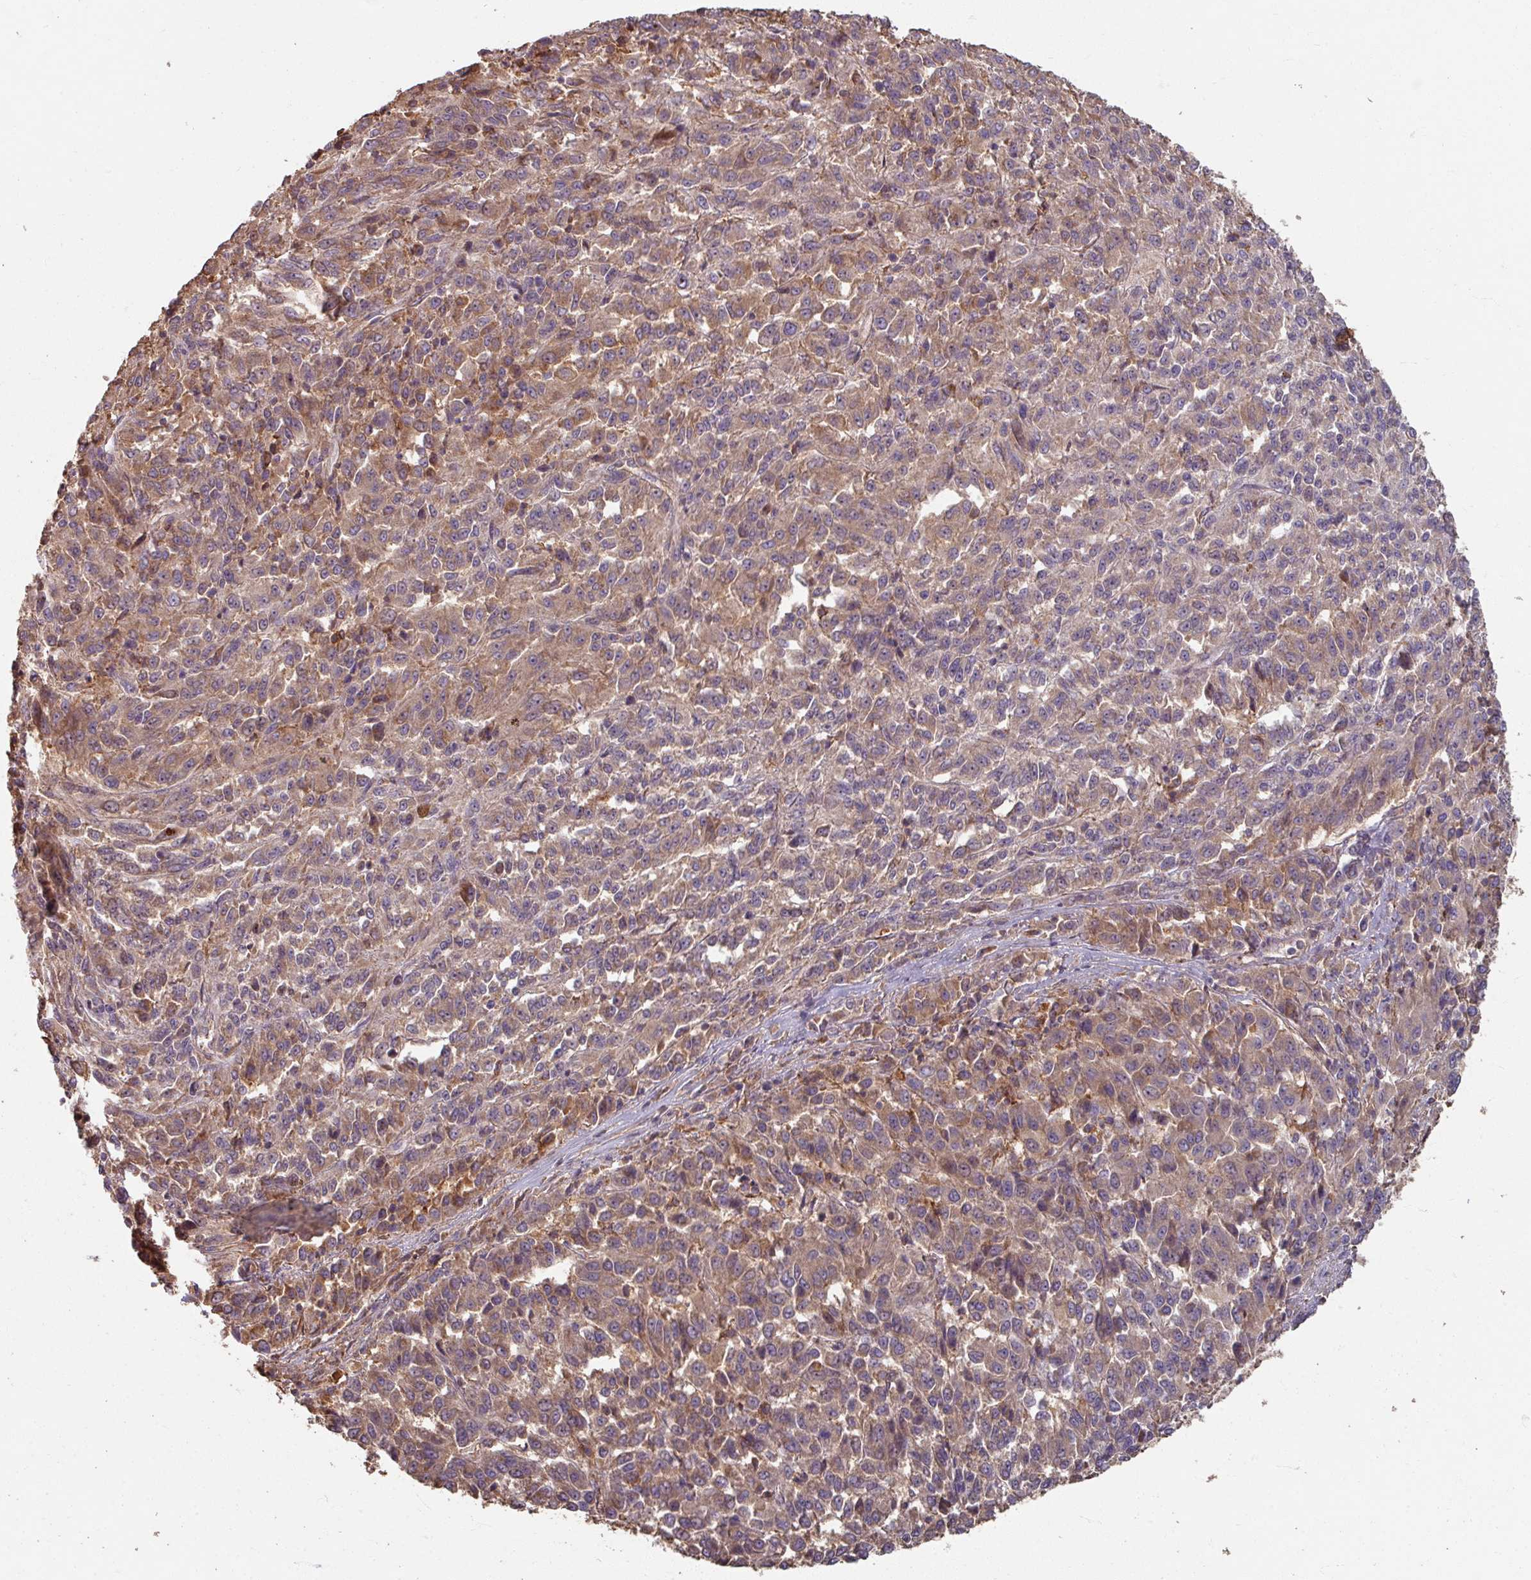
{"staining": {"intensity": "moderate", "quantity": ">75%", "location": "cytoplasmic/membranous"}, "tissue": "melanoma", "cell_type": "Tumor cells", "image_type": "cancer", "snomed": [{"axis": "morphology", "description": "Malignant melanoma, Metastatic site"}, {"axis": "topography", "description": "Lung"}], "caption": "Human melanoma stained with a protein marker exhibits moderate staining in tumor cells.", "gene": "CCDC68", "patient": {"sex": "male", "age": 64}}